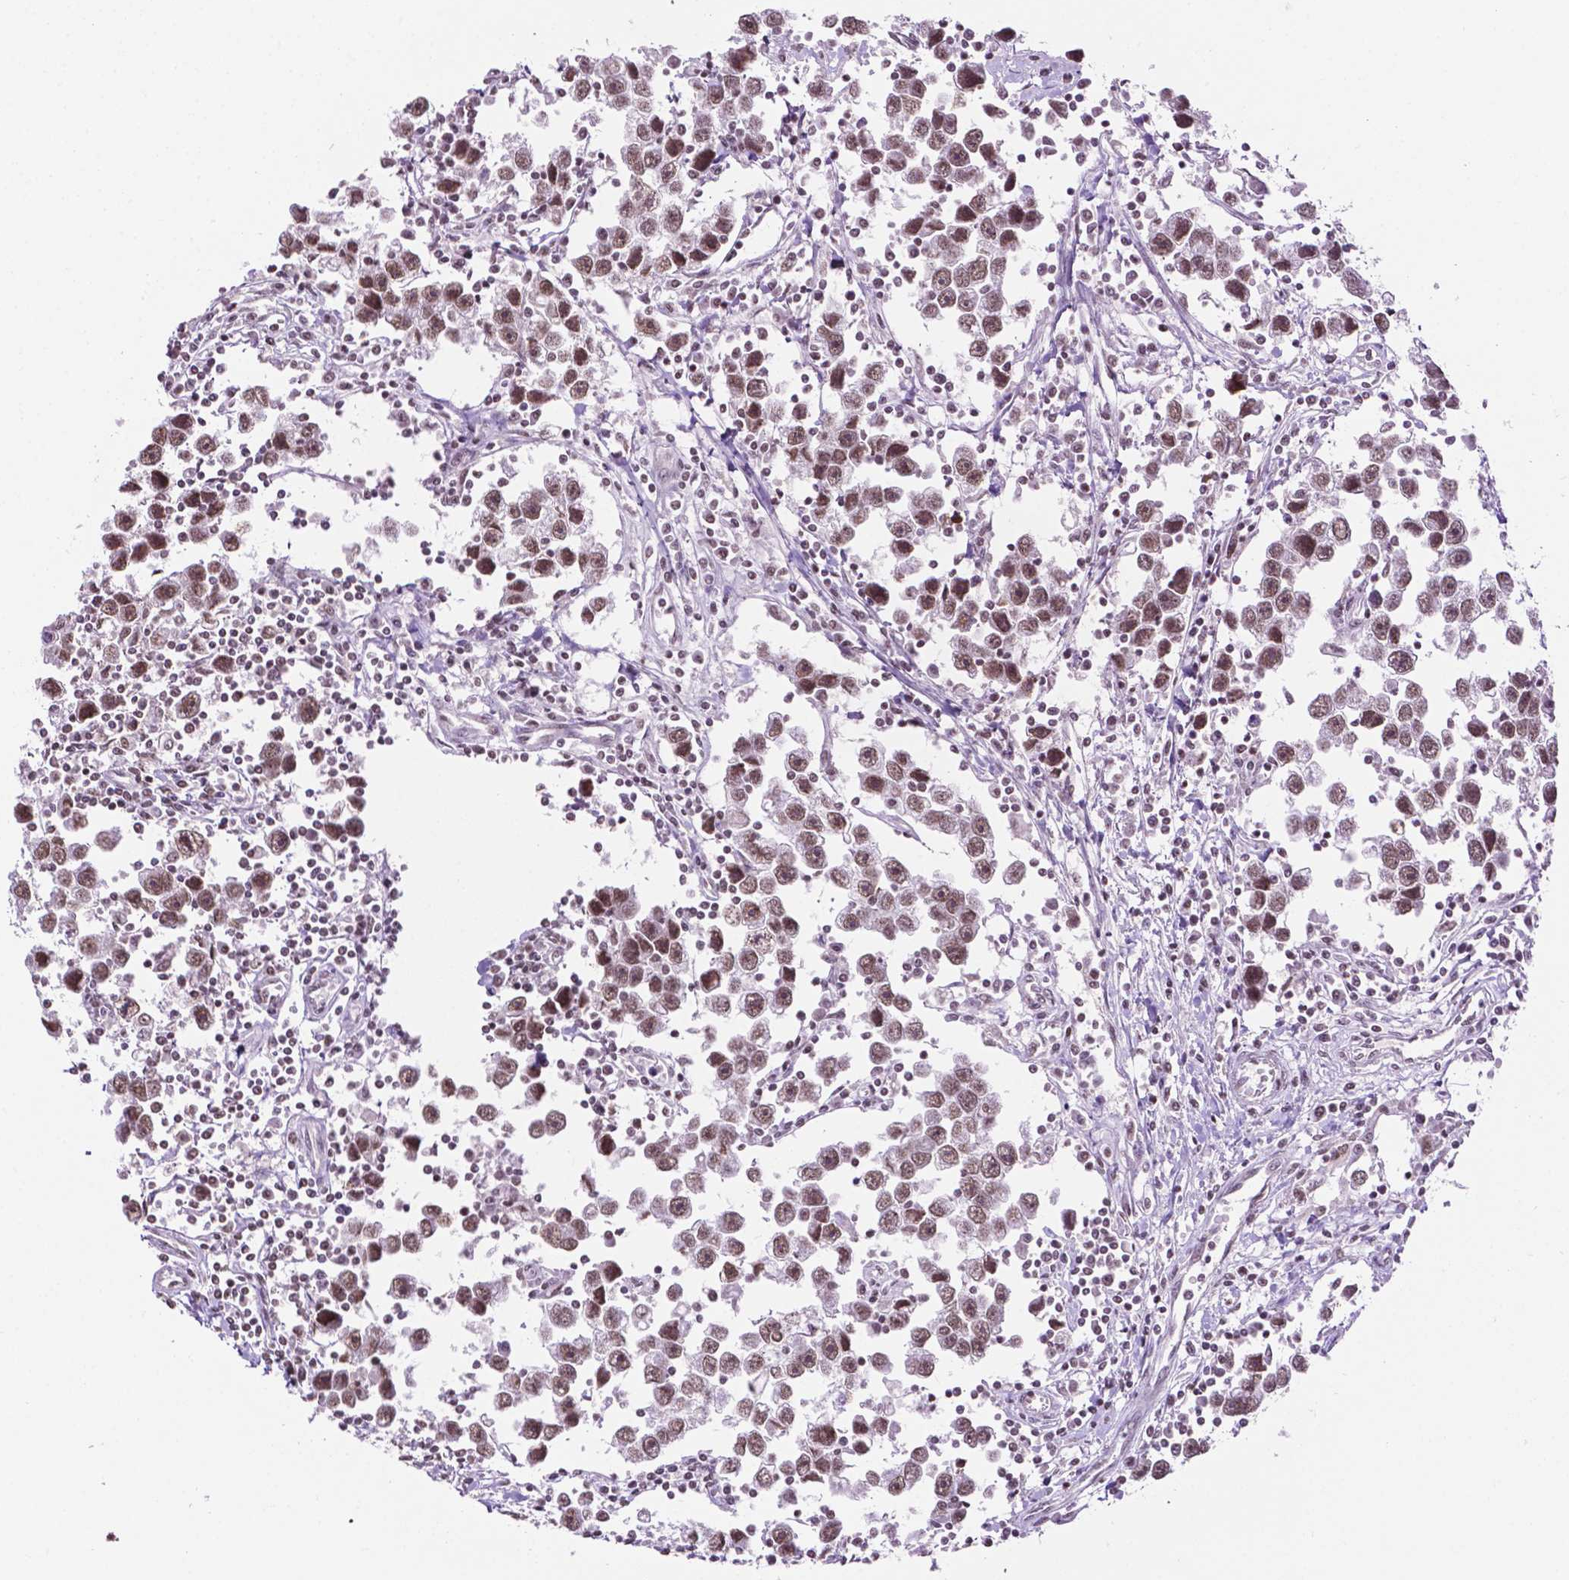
{"staining": {"intensity": "moderate", "quantity": ">75%", "location": "nuclear"}, "tissue": "testis cancer", "cell_type": "Tumor cells", "image_type": "cancer", "snomed": [{"axis": "morphology", "description": "Seminoma, NOS"}, {"axis": "topography", "description": "Testis"}], "caption": "Immunohistochemistry (DAB) staining of human seminoma (testis) displays moderate nuclear protein expression in about >75% of tumor cells.", "gene": "PTPN6", "patient": {"sex": "male", "age": 30}}